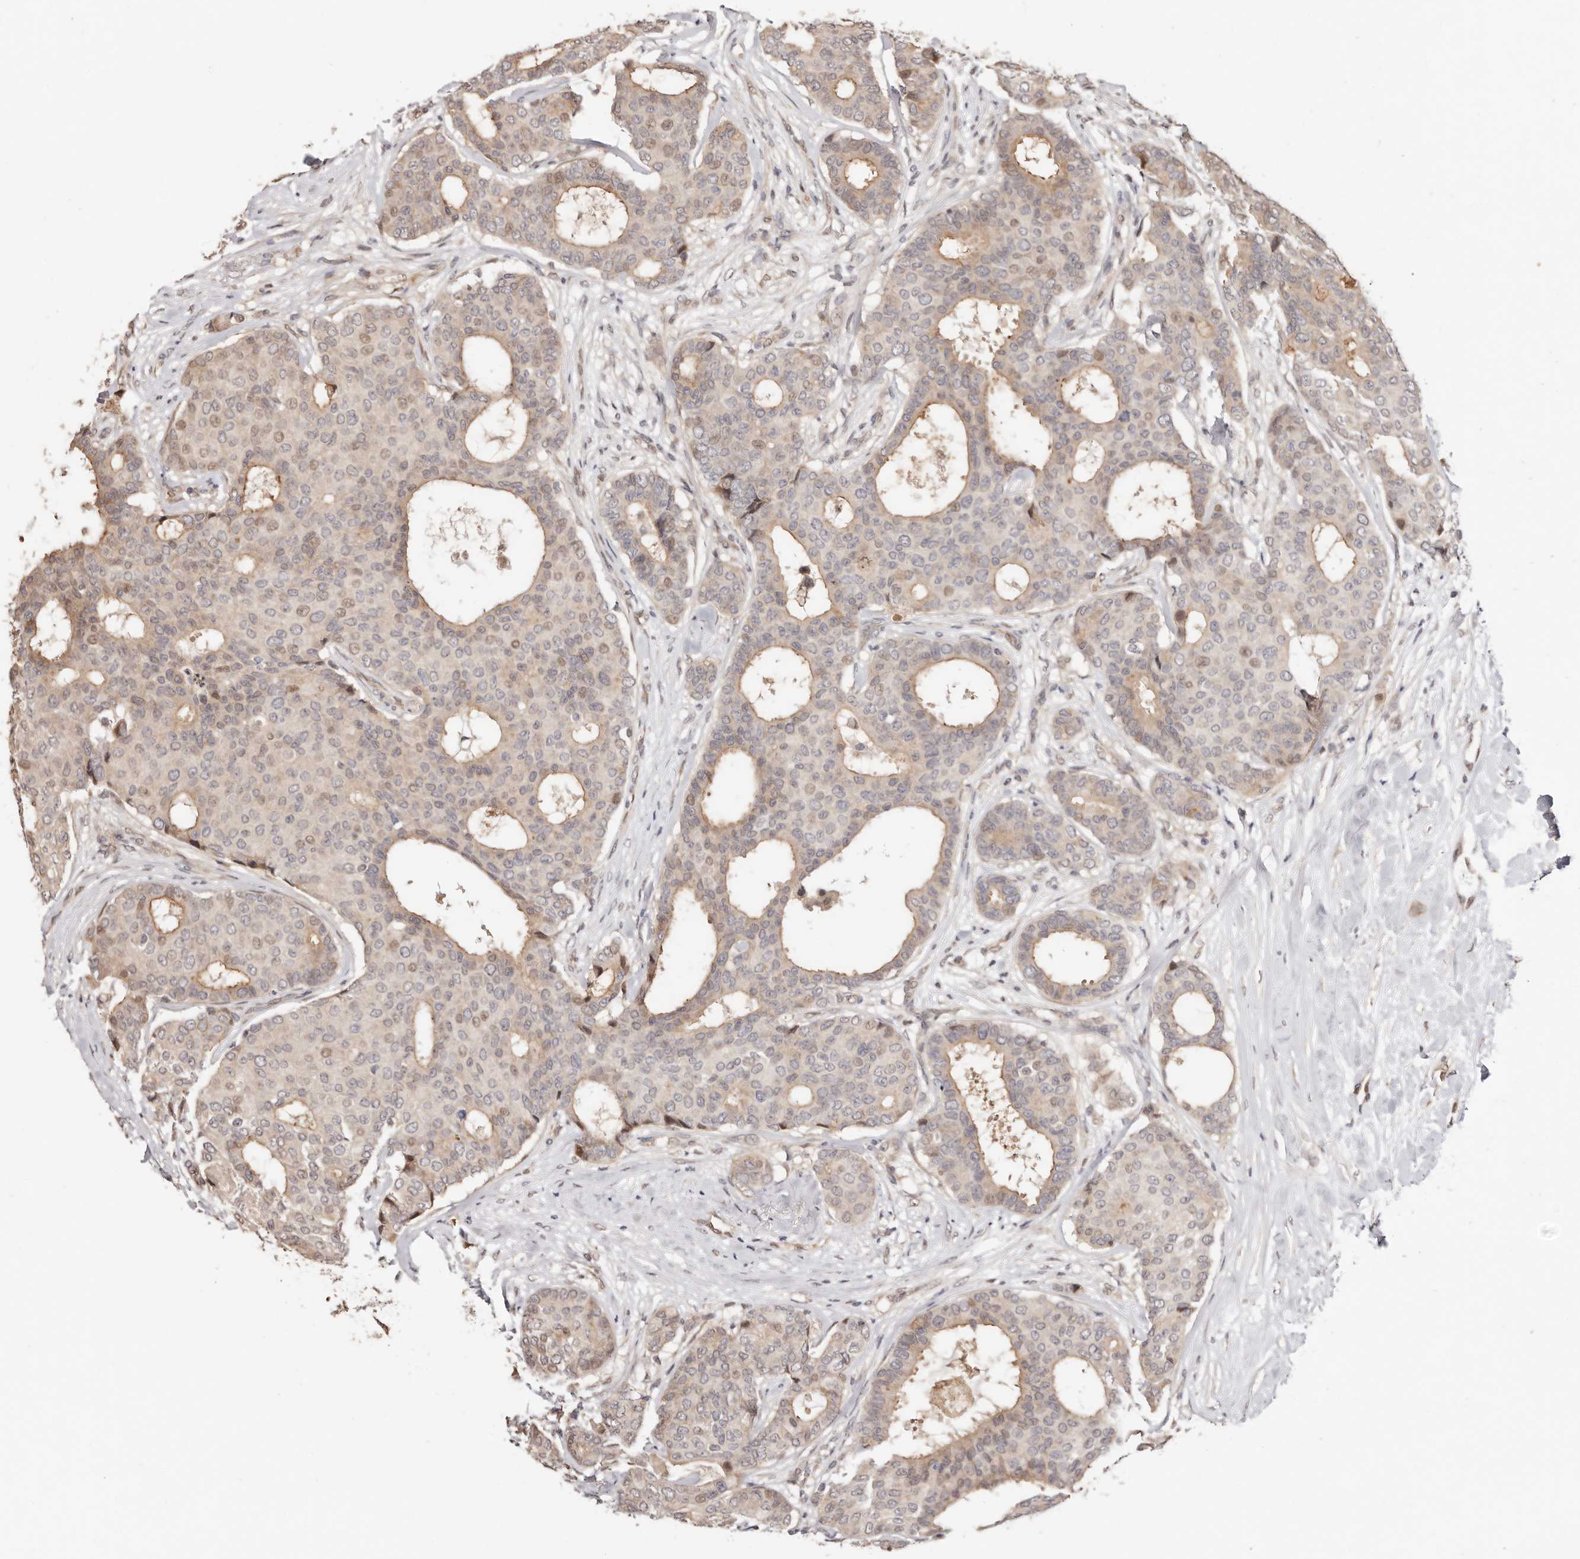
{"staining": {"intensity": "weak", "quantity": "25%-75%", "location": "cytoplasmic/membranous,nuclear"}, "tissue": "breast cancer", "cell_type": "Tumor cells", "image_type": "cancer", "snomed": [{"axis": "morphology", "description": "Duct carcinoma"}, {"axis": "topography", "description": "Breast"}], "caption": "A low amount of weak cytoplasmic/membranous and nuclear expression is appreciated in approximately 25%-75% of tumor cells in breast invasive ductal carcinoma tissue. Using DAB (brown) and hematoxylin (blue) stains, captured at high magnification using brightfield microscopy.", "gene": "TRIP13", "patient": {"sex": "female", "age": 75}}